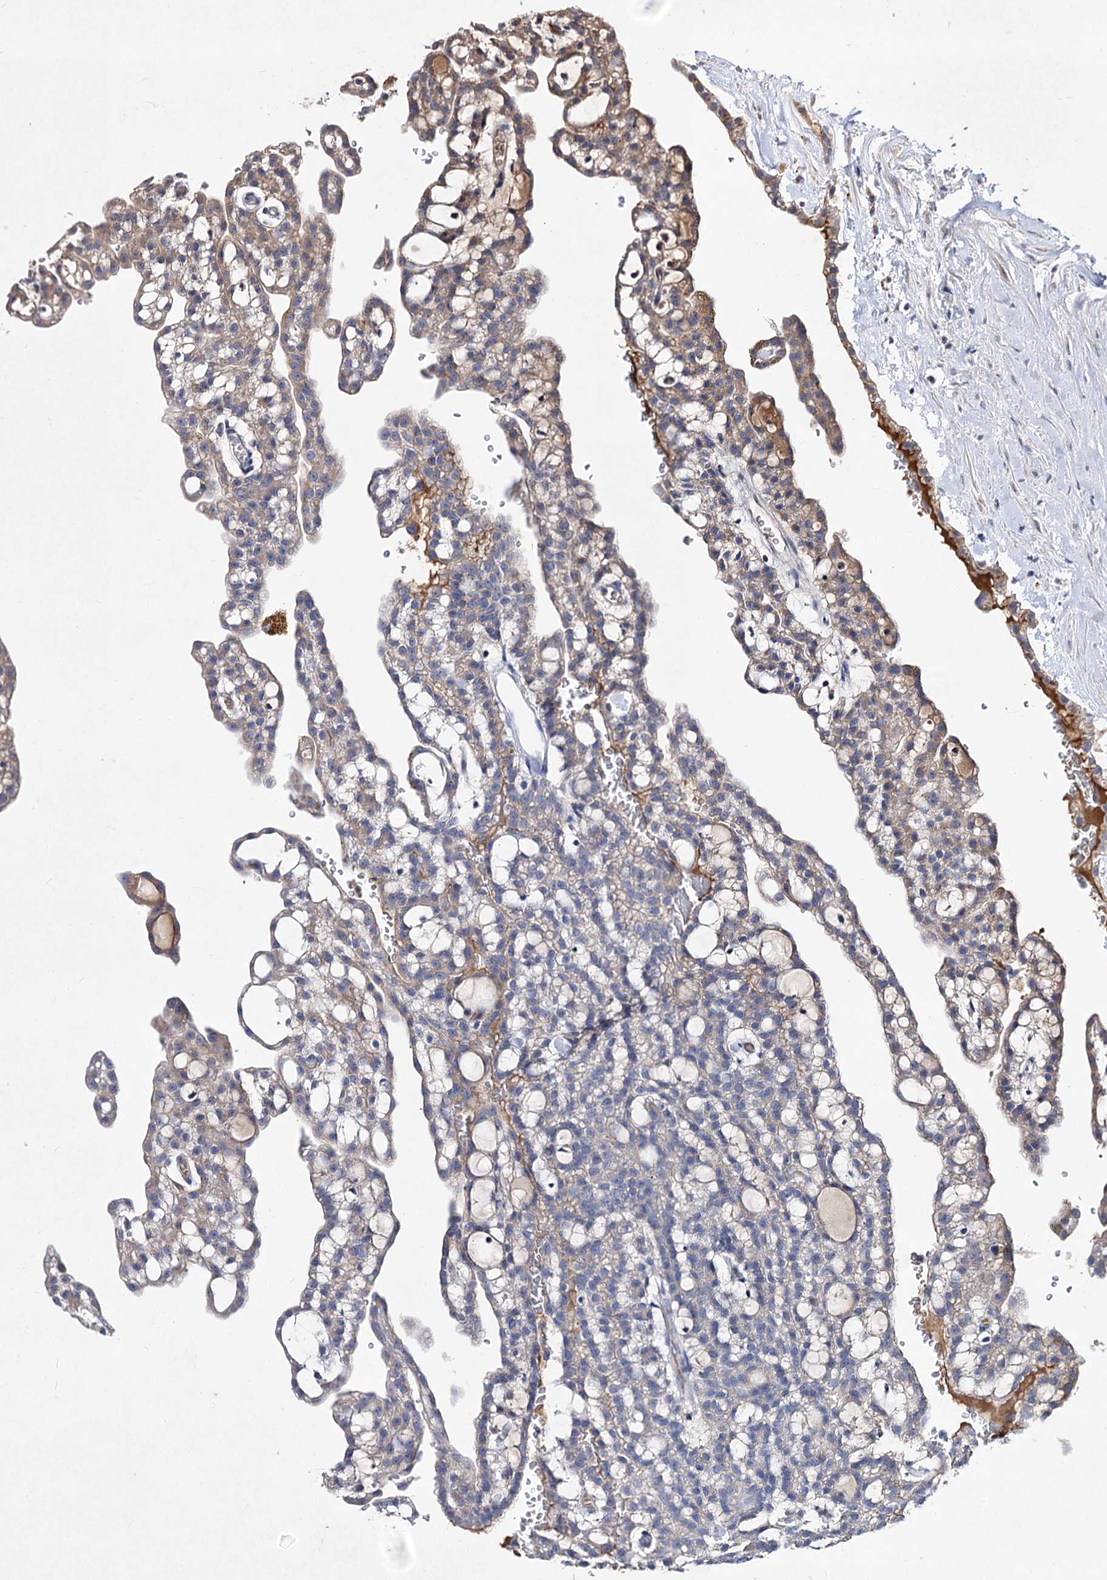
{"staining": {"intensity": "weak", "quantity": "<25%", "location": "cytoplasmic/membranous"}, "tissue": "renal cancer", "cell_type": "Tumor cells", "image_type": "cancer", "snomed": [{"axis": "morphology", "description": "Adenocarcinoma, NOS"}, {"axis": "topography", "description": "Kidney"}], "caption": "Immunohistochemistry (IHC) histopathology image of neoplastic tissue: human renal adenocarcinoma stained with DAB (3,3'-diaminobenzidine) displays no significant protein positivity in tumor cells. Brightfield microscopy of immunohistochemistry (IHC) stained with DAB (3,3'-diaminobenzidine) (brown) and hematoxylin (blue), captured at high magnification.", "gene": "ARFIP2", "patient": {"sex": "male", "age": 63}}